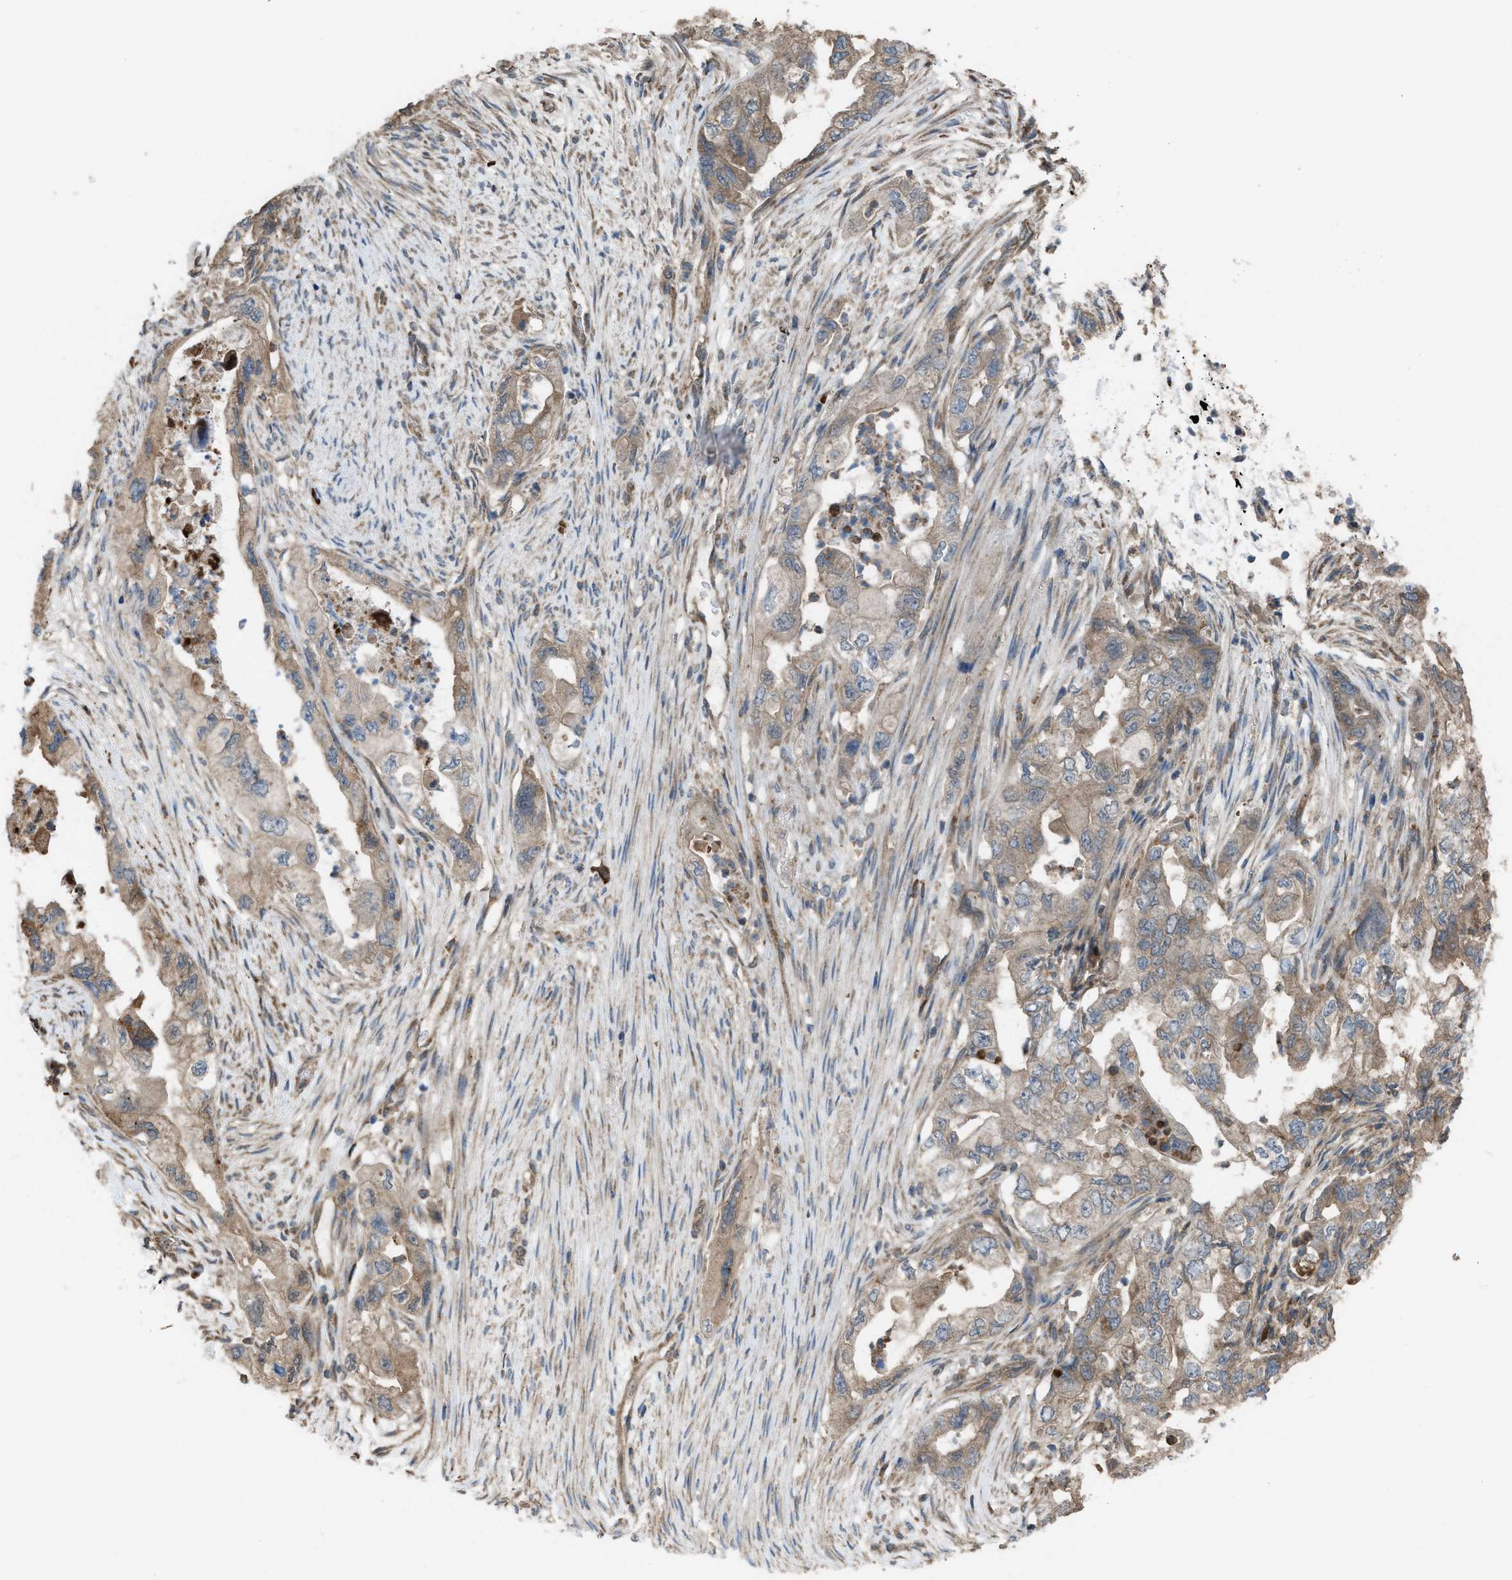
{"staining": {"intensity": "weak", "quantity": ">75%", "location": "cytoplasmic/membranous"}, "tissue": "pancreatic cancer", "cell_type": "Tumor cells", "image_type": "cancer", "snomed": [{"axis": "morphology", "description": "Adenocarcinoma, NOS"}, {"axis": "topography", "description": "Pancreas"}], "caption": "A micrograph of human pancreatic cancer stained for a protein exhibits weak cytoplasmic/membranous brown staining in tumor cells. Ihc stains the protein of interest in brown and the nuclei are stained blue.", "gene": "PLAA", "patient": {"sex": "female", "age": 73}}